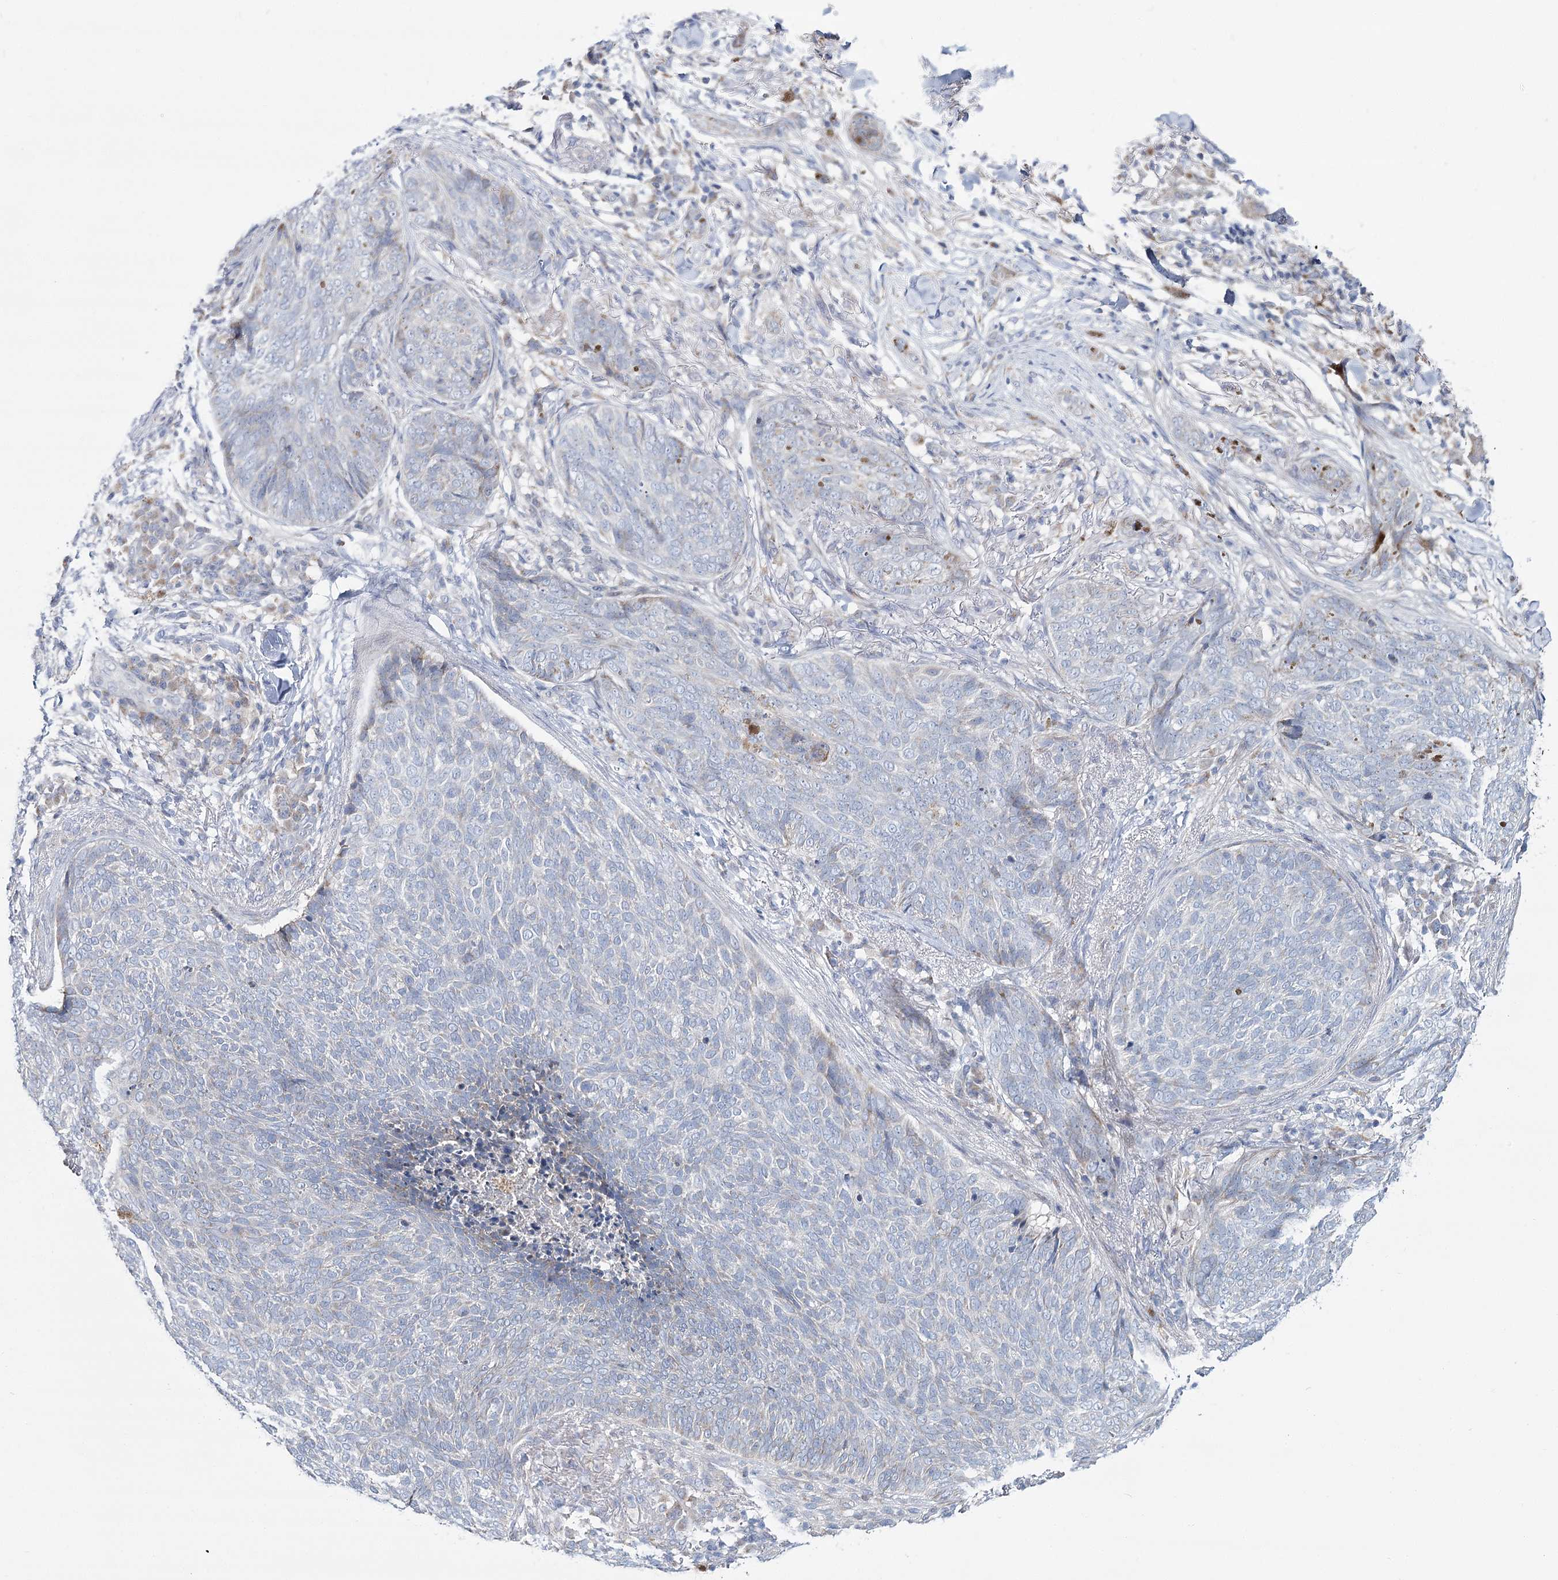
{"staining": {"intensity": "negative", "quantity": "none", "location": "none"}, "tissue": "skin cancer", "cell_type": "Tumor cells", "image_type": "cancer", "snomed": [{"axis": "morphology", "description": "Basal cell carcinoma"}, {"axis": "topography", "description": "Skin"}], "caption": "There is no significant staining in tumor cells of skin basal cell carcinoma.", "gene": "CPLANE1", "patient": {"sex": "male", "age": 85}}